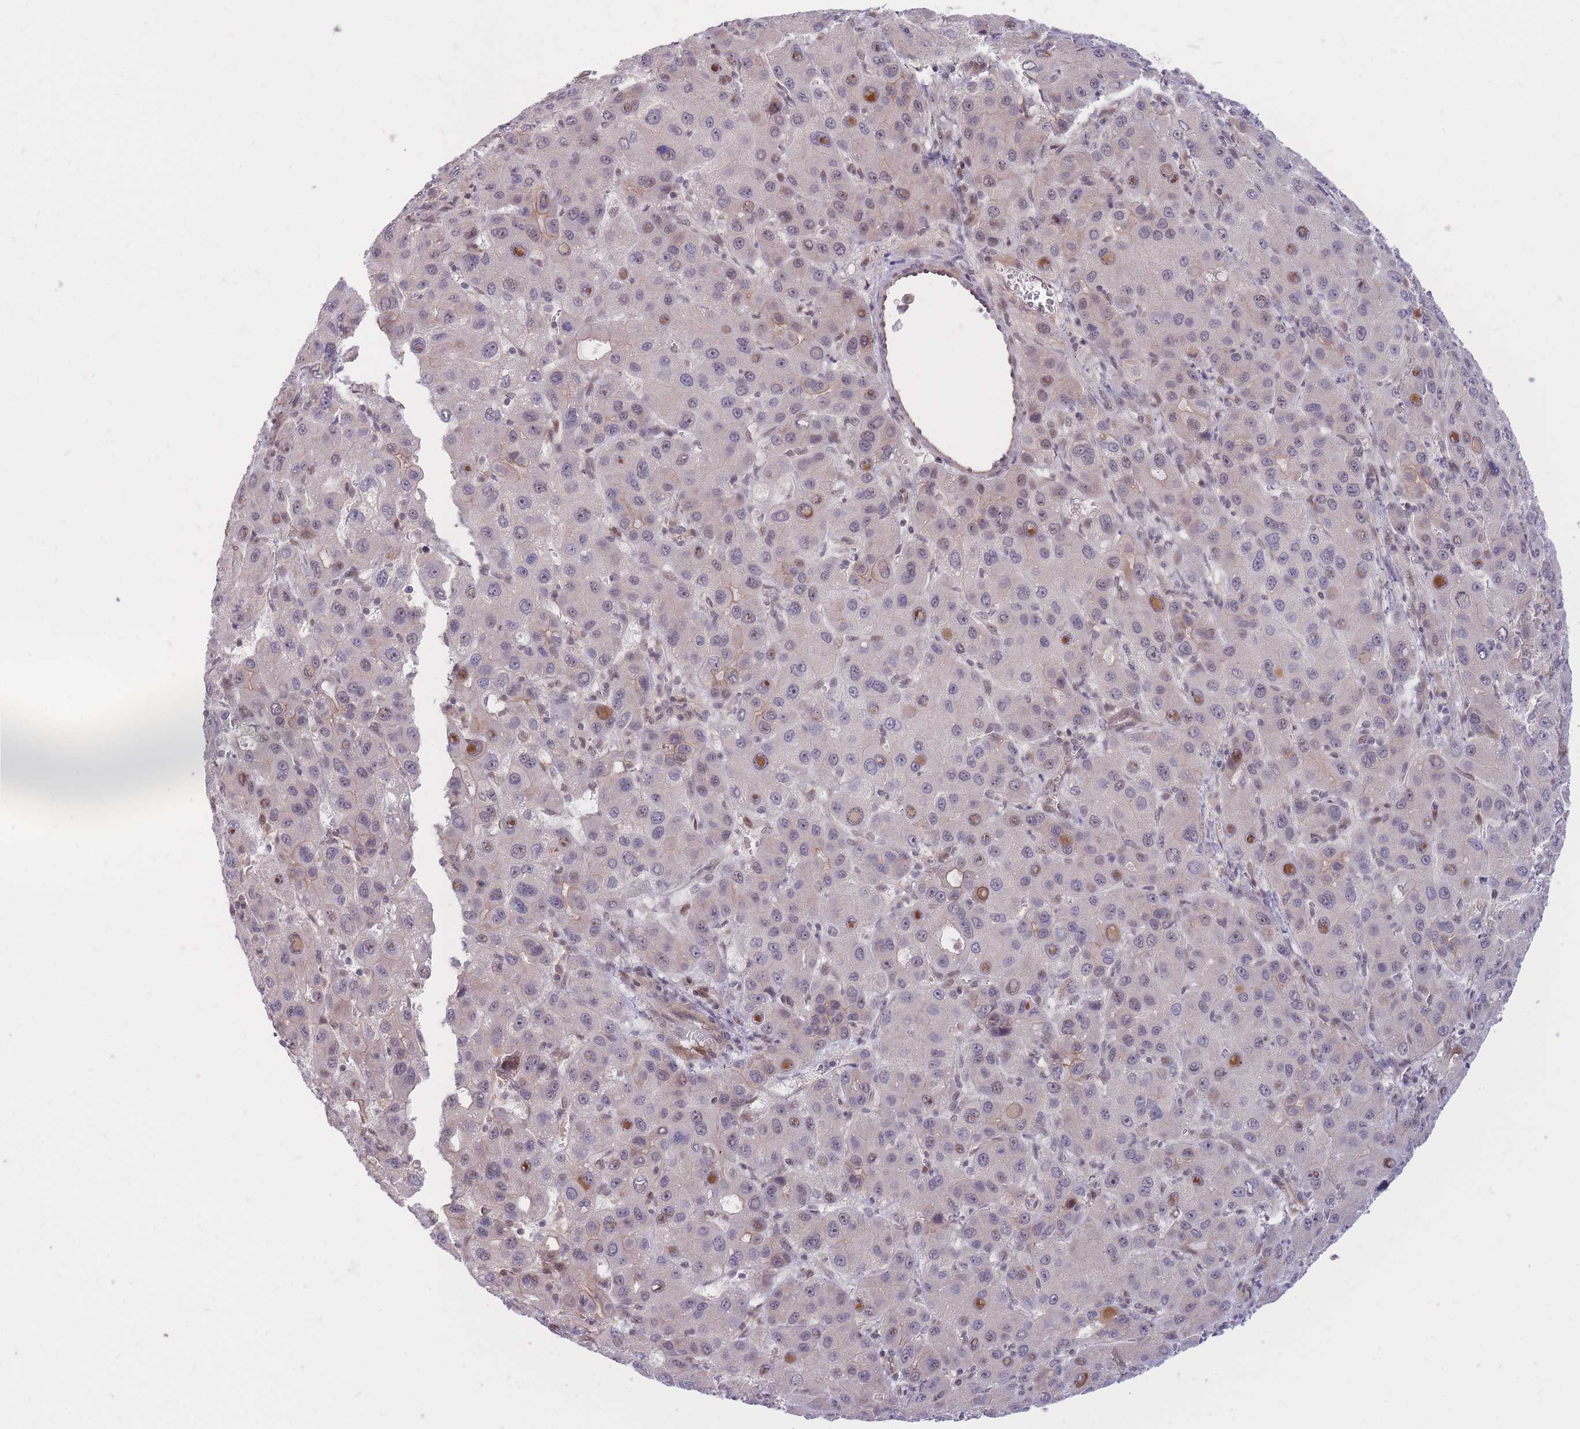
{"staining": {"intensity": "weak", "quantity": "<25%", "location": "nuclear"}, "tissue": "liver cancer", "cell_type": "Tumor cells", "image_type": "cancer", "snomed": [{"axis": "morphology", "description": "Carcinoma, Hepatocellular, NOS"}, {"axis": "topography", "description": "Liver"}], "caption": "Immunohistochemistry image of neoplastic tissue: liver cancer stained with DAB demonstrates no significant protein expression in tumor cells.", "gene": "ERICH6B", "patient": {"sex": "male", "age": 55}}